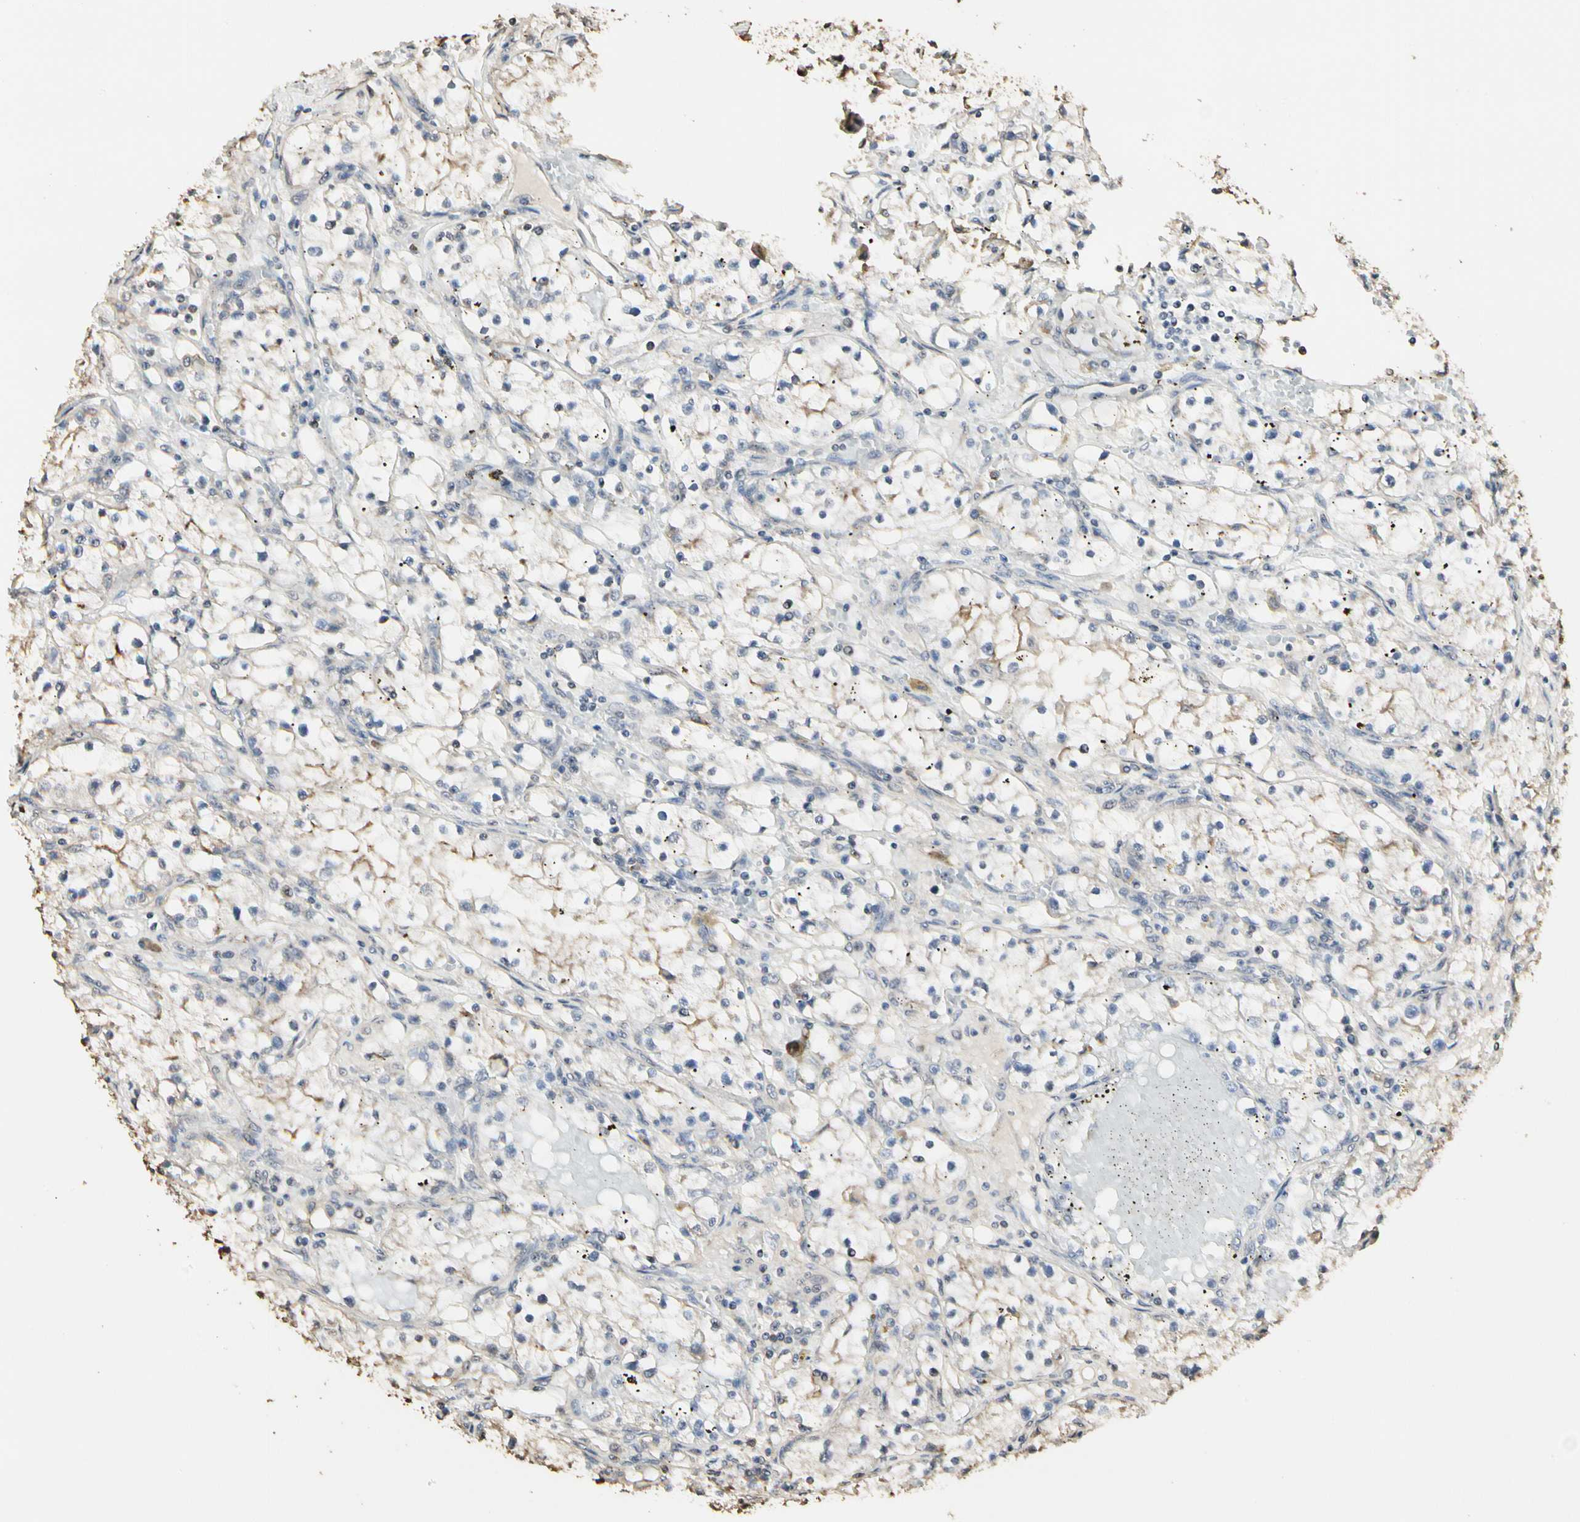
{"staining": {"intensity": "weak", "quantity": "25%-75%", "location": "cytoplasmic/membranous"}, "tissue": "renal cancer", "cell_type": "Tumor cells", "image_type": "cancer", "snomed": [{"axis": "morphology", "description": "Adenocarcinoma, NOS"}, {"axis": "topography", "description": "Kidney"}], "caption": "Protein staining by IHC displays weak cytoplasmic/membranous expression in approximately 25%-75% of tumor cells in renal adenocarcinoma.", "gene": "TAOK1", "patient": {"sex": "male", "age": 56}}